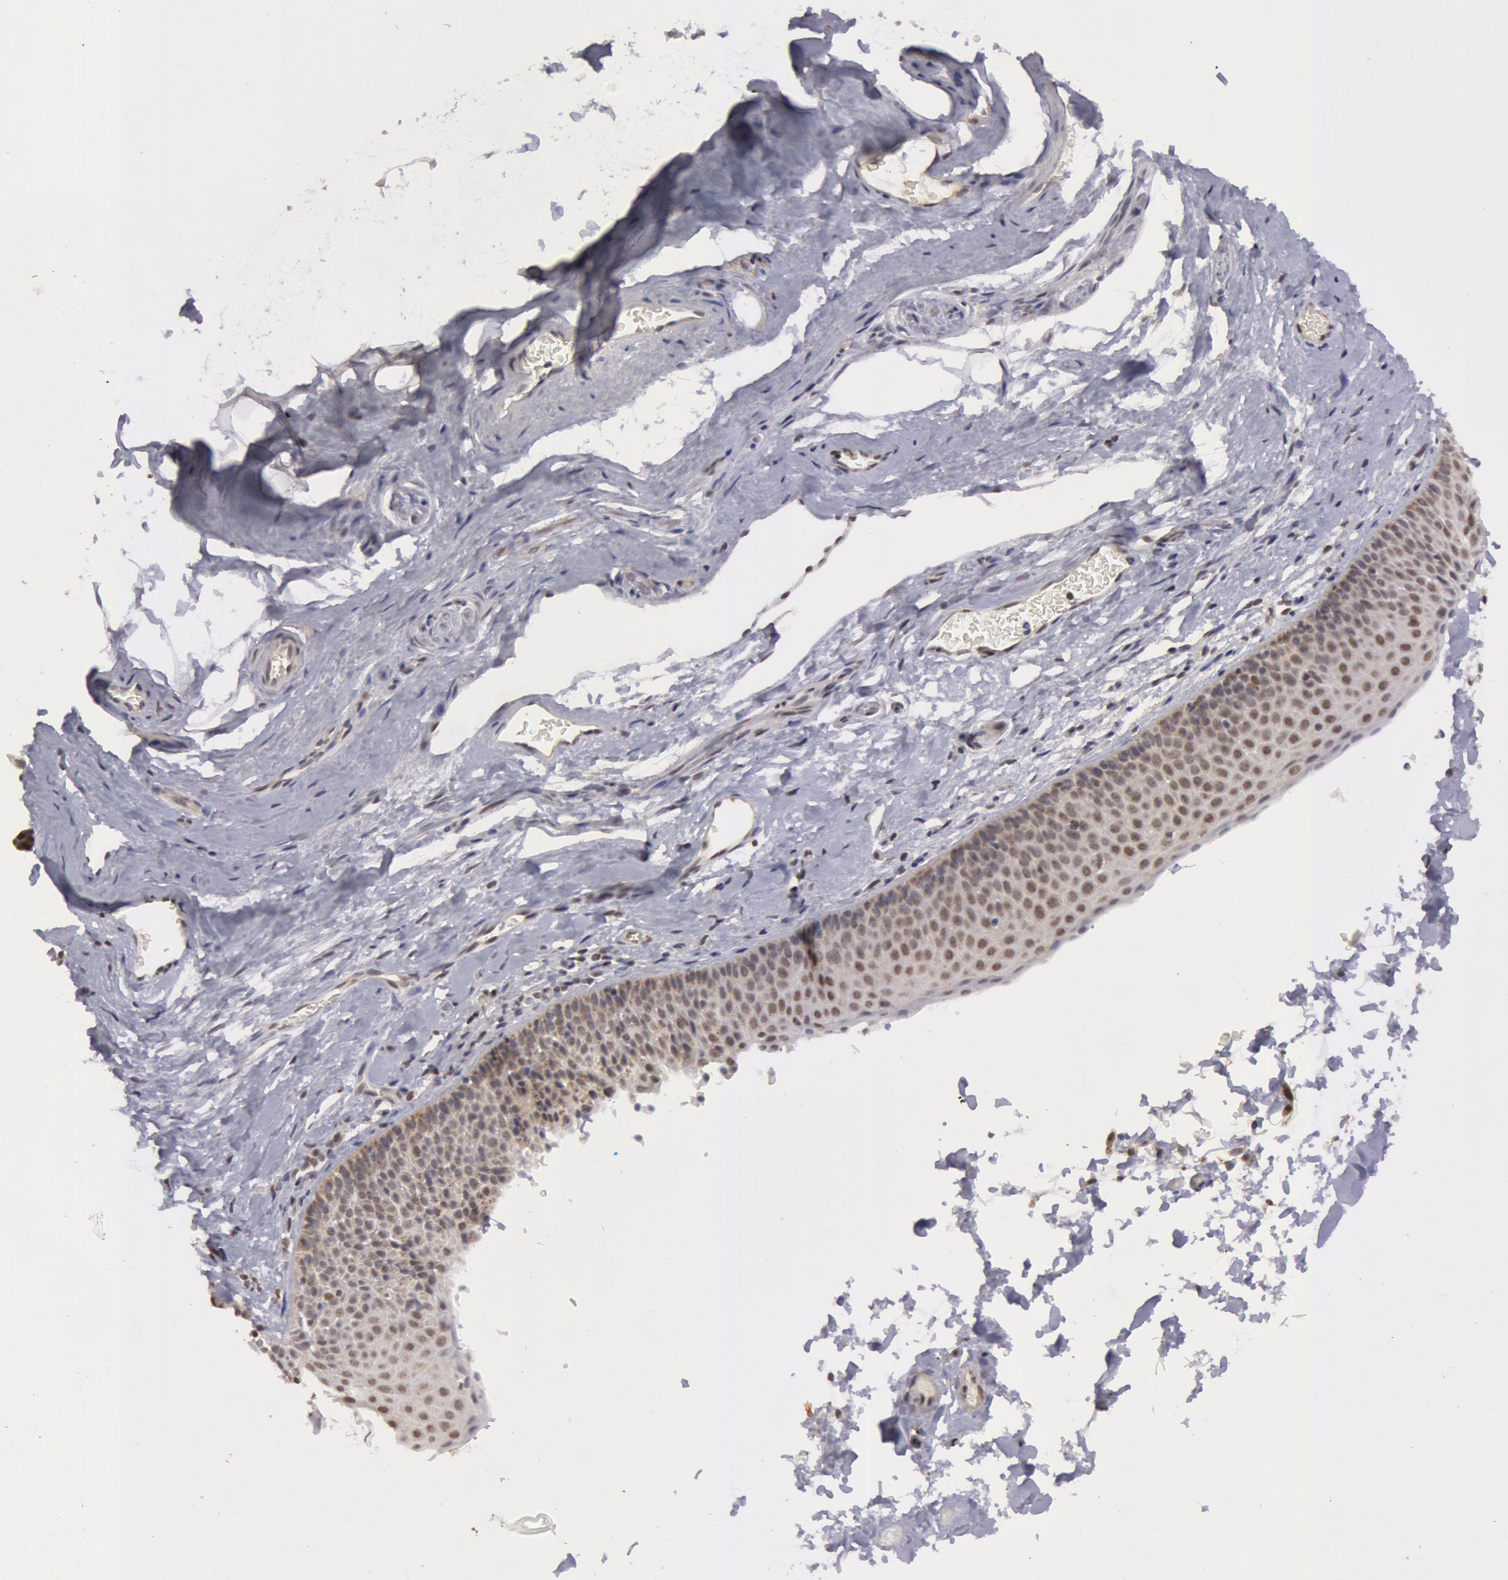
{"staining": {"intensity": "moderate", "quantity": "25%-75%", "location": "cytoplasmic/membranous,nuclear"}, "tissue": "nasopharynx", "cell_type": "Respiratory epithelial cells", "image_type": "normal", "snomed": [{"axis": "morphology", "description": "Normal tissue, NOS"}, {"axis": "morphology", "description": "Inflammation, NOS"}, {"axis": "morphology", "description": "Malignant melanoma, Metastatic site"}, {"axis": "topography", "description": "Nasopharynx"}], "caption": "Immunohistochemistry (IHC) of normal nasopharynx shows medium levels of moderate cytoplasmic/membranous,nuclear staining in about 25%-75% of respiratory epithelial cells. The staining was performed using DAB, with brown indicating positive protein expression. Nuclei are stained blue with hematoxylin.", "gene": "VRTN", "patient": {"sex": "female", "age": 55}}